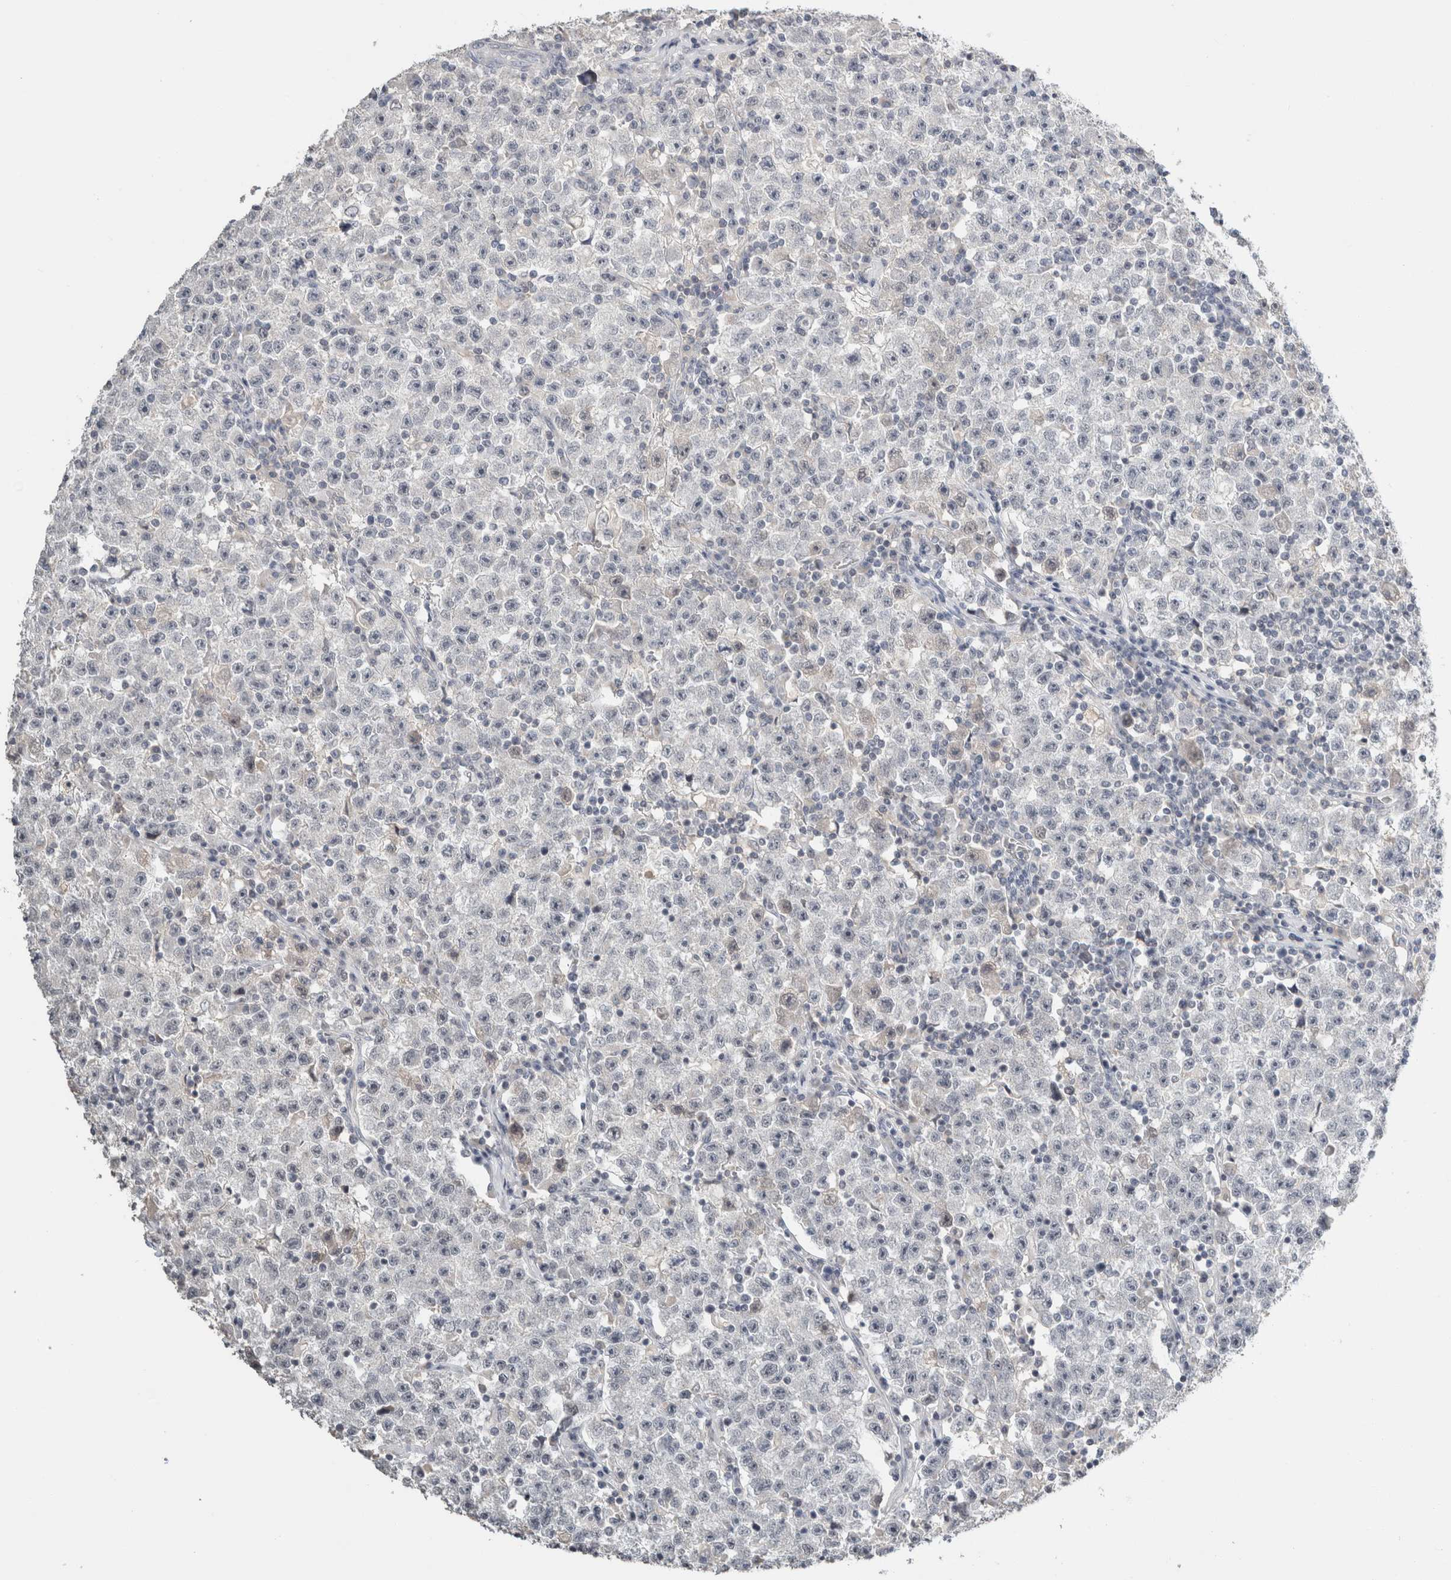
{"staining": {"intensity": "negative", "quantity": "none", "location": "none"}, "tissue": "testis cancer", "cell_type": "Tumor cells", "image_type": "cancer", "snomed": [{"axis": "morphology", "description": "Seminoma, NOS"}, {"axis": "topography", "description": "Testis"}], "caption": "Immunohistochemistry of human testis cancer reveals no positivity in tumor cells.", "gene": "CRAT", "patient": {"sex": "male", "age": 22}}